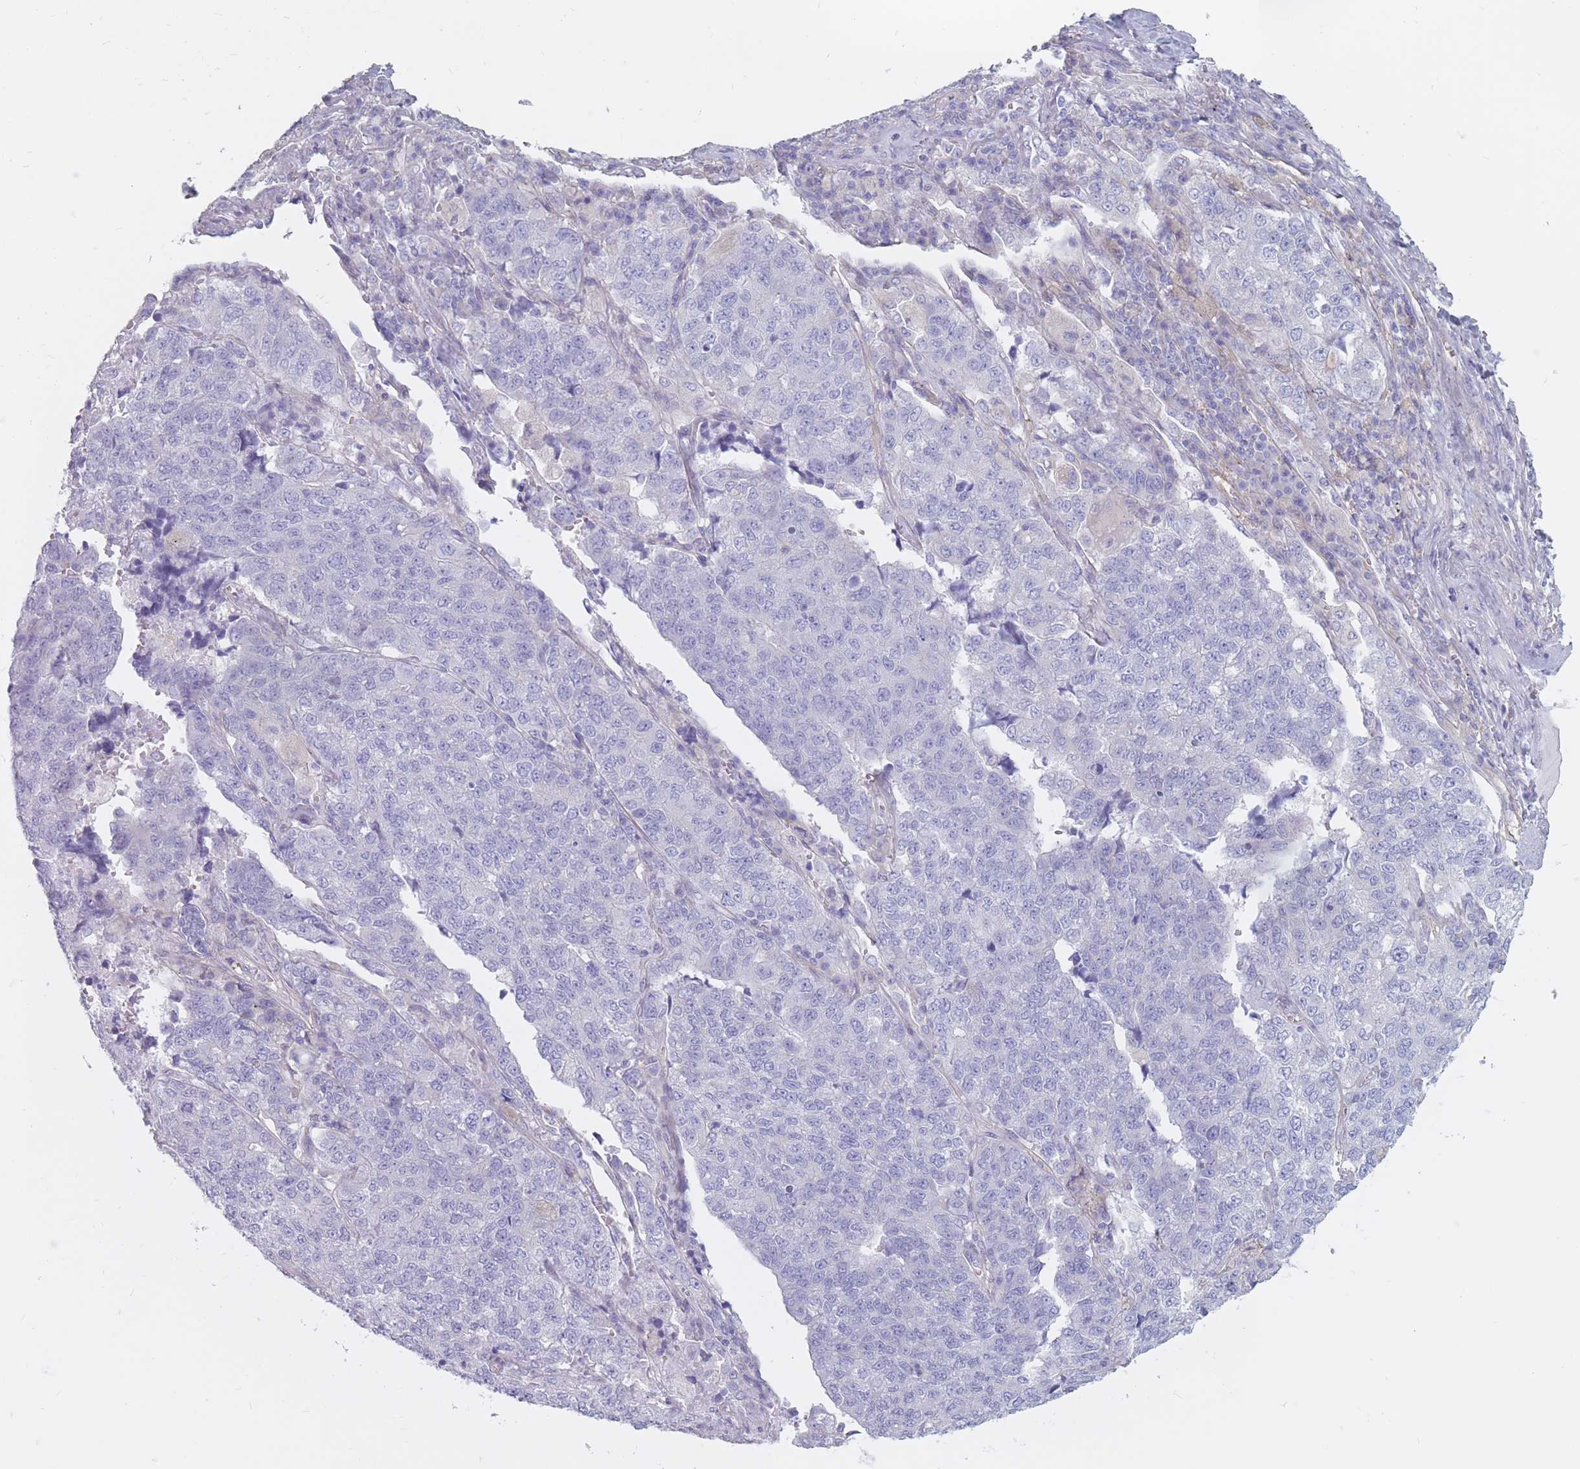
{"staining": {"intensity": "negative", "quantity": "none", "location": "none"}, "tissue": "lung cancer", "cell_type": "Tumor cells", "image_type": "cancer", "snomed": [{"axis": "morphology", "description": "Adenocarcinoma, NOS"}, {"axis": "topography", "description": "Lung"}], "caption": "An immunohistochemistry (IHC) micrograph of lung adenocarcinoma is shown. There is no staining in tumor cells of lung adenocarcinoma.", "gene": "PLPP1", "patient": {"sex": "male", "age": 49}}